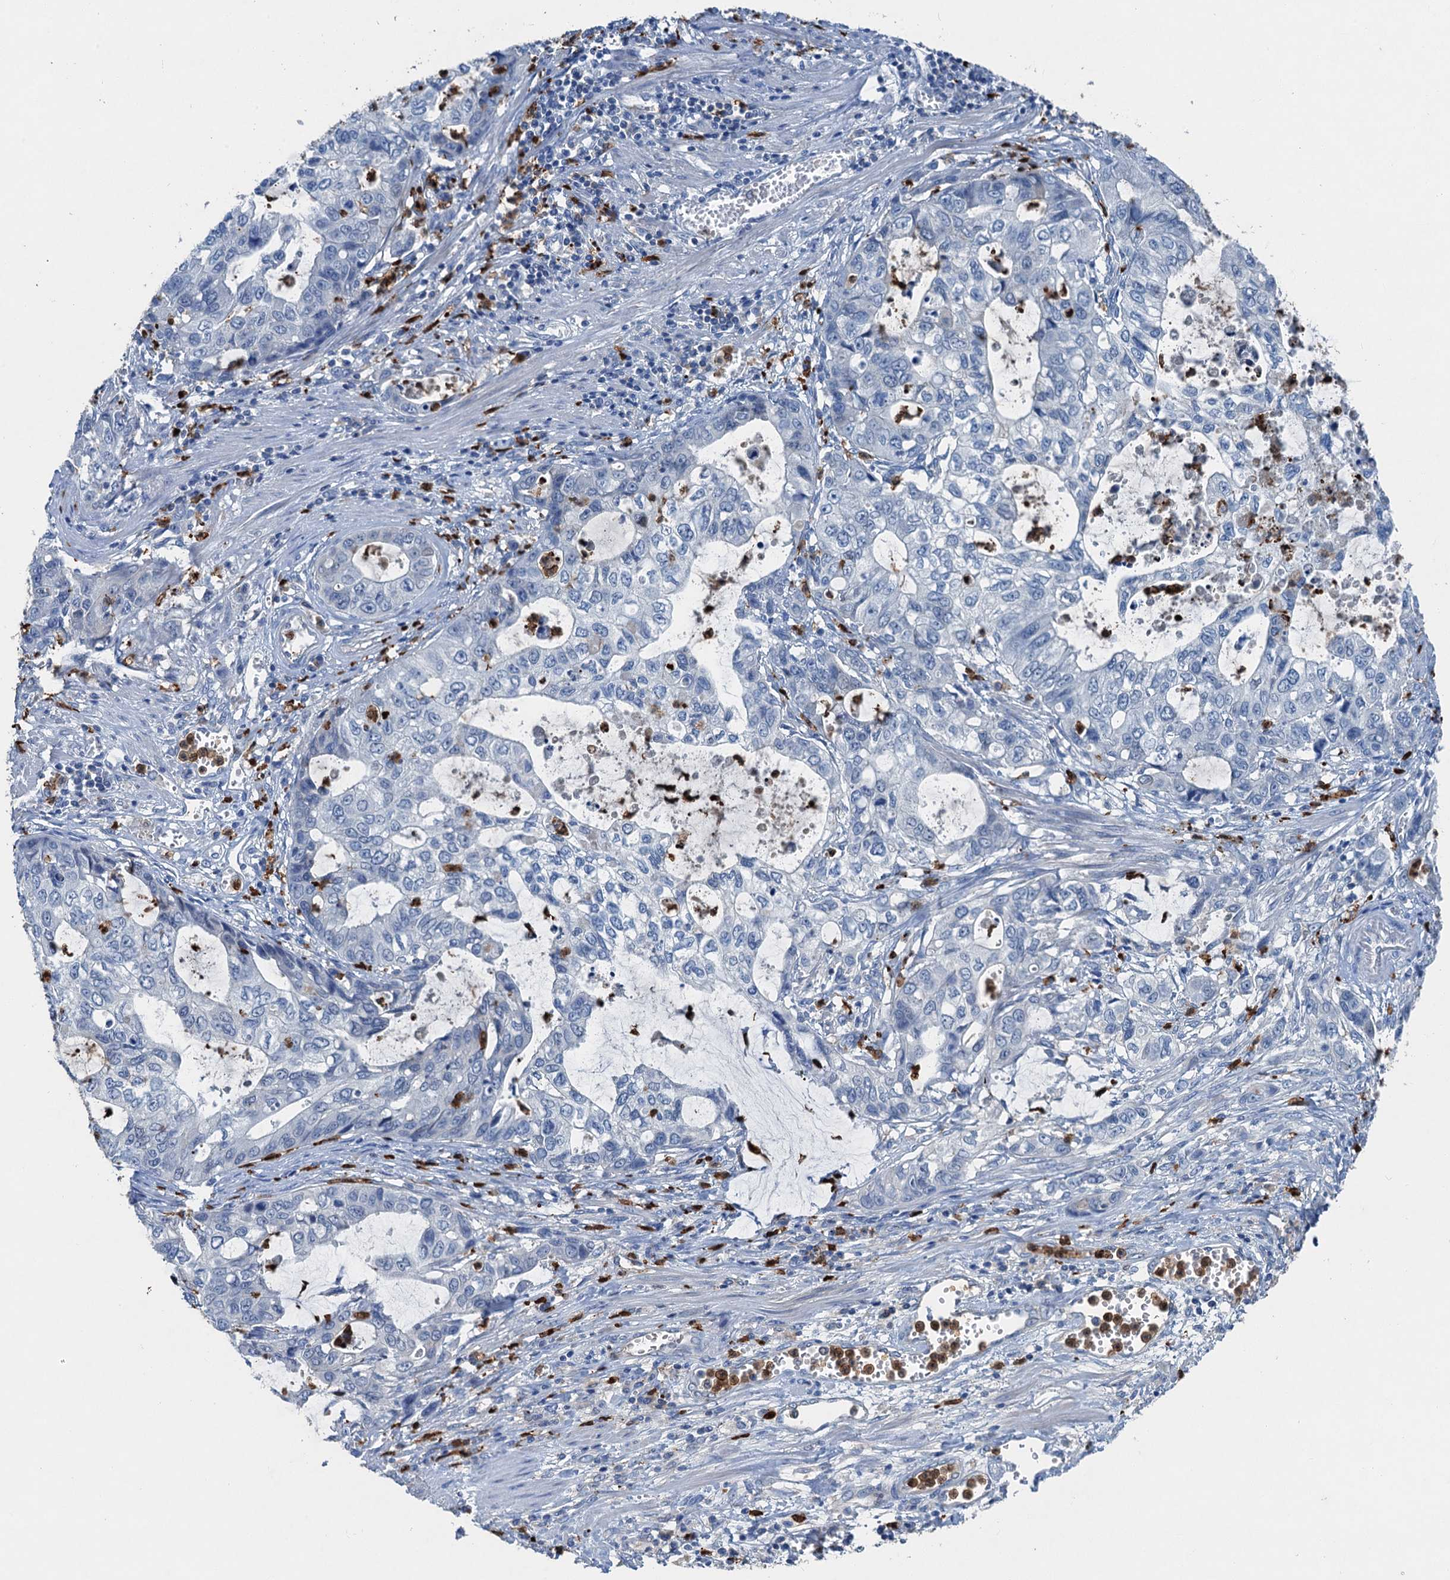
{"staining": {"intensity": "negative", "quantity": "none", "location": "none"}, "tissue": "stomach cancer", "cell_type": "Tumor cells", "image_type": "cancer", "snomed": [{"axis": "morphology", "description": "Adenocarcinoma, NOS"}, {"axis": "topography", "description": "Stomach, upper"}], "caption": "Immunohistochemical staining of human stomach adenocarcinoma exhibits no significant positivity in tumor cells. The staining is performed using DAB brown chromogen with nuclei counter-stained in using hematoxylin.", "gene": "OTOA", "patient": {"sex": "female", "age": 52}}